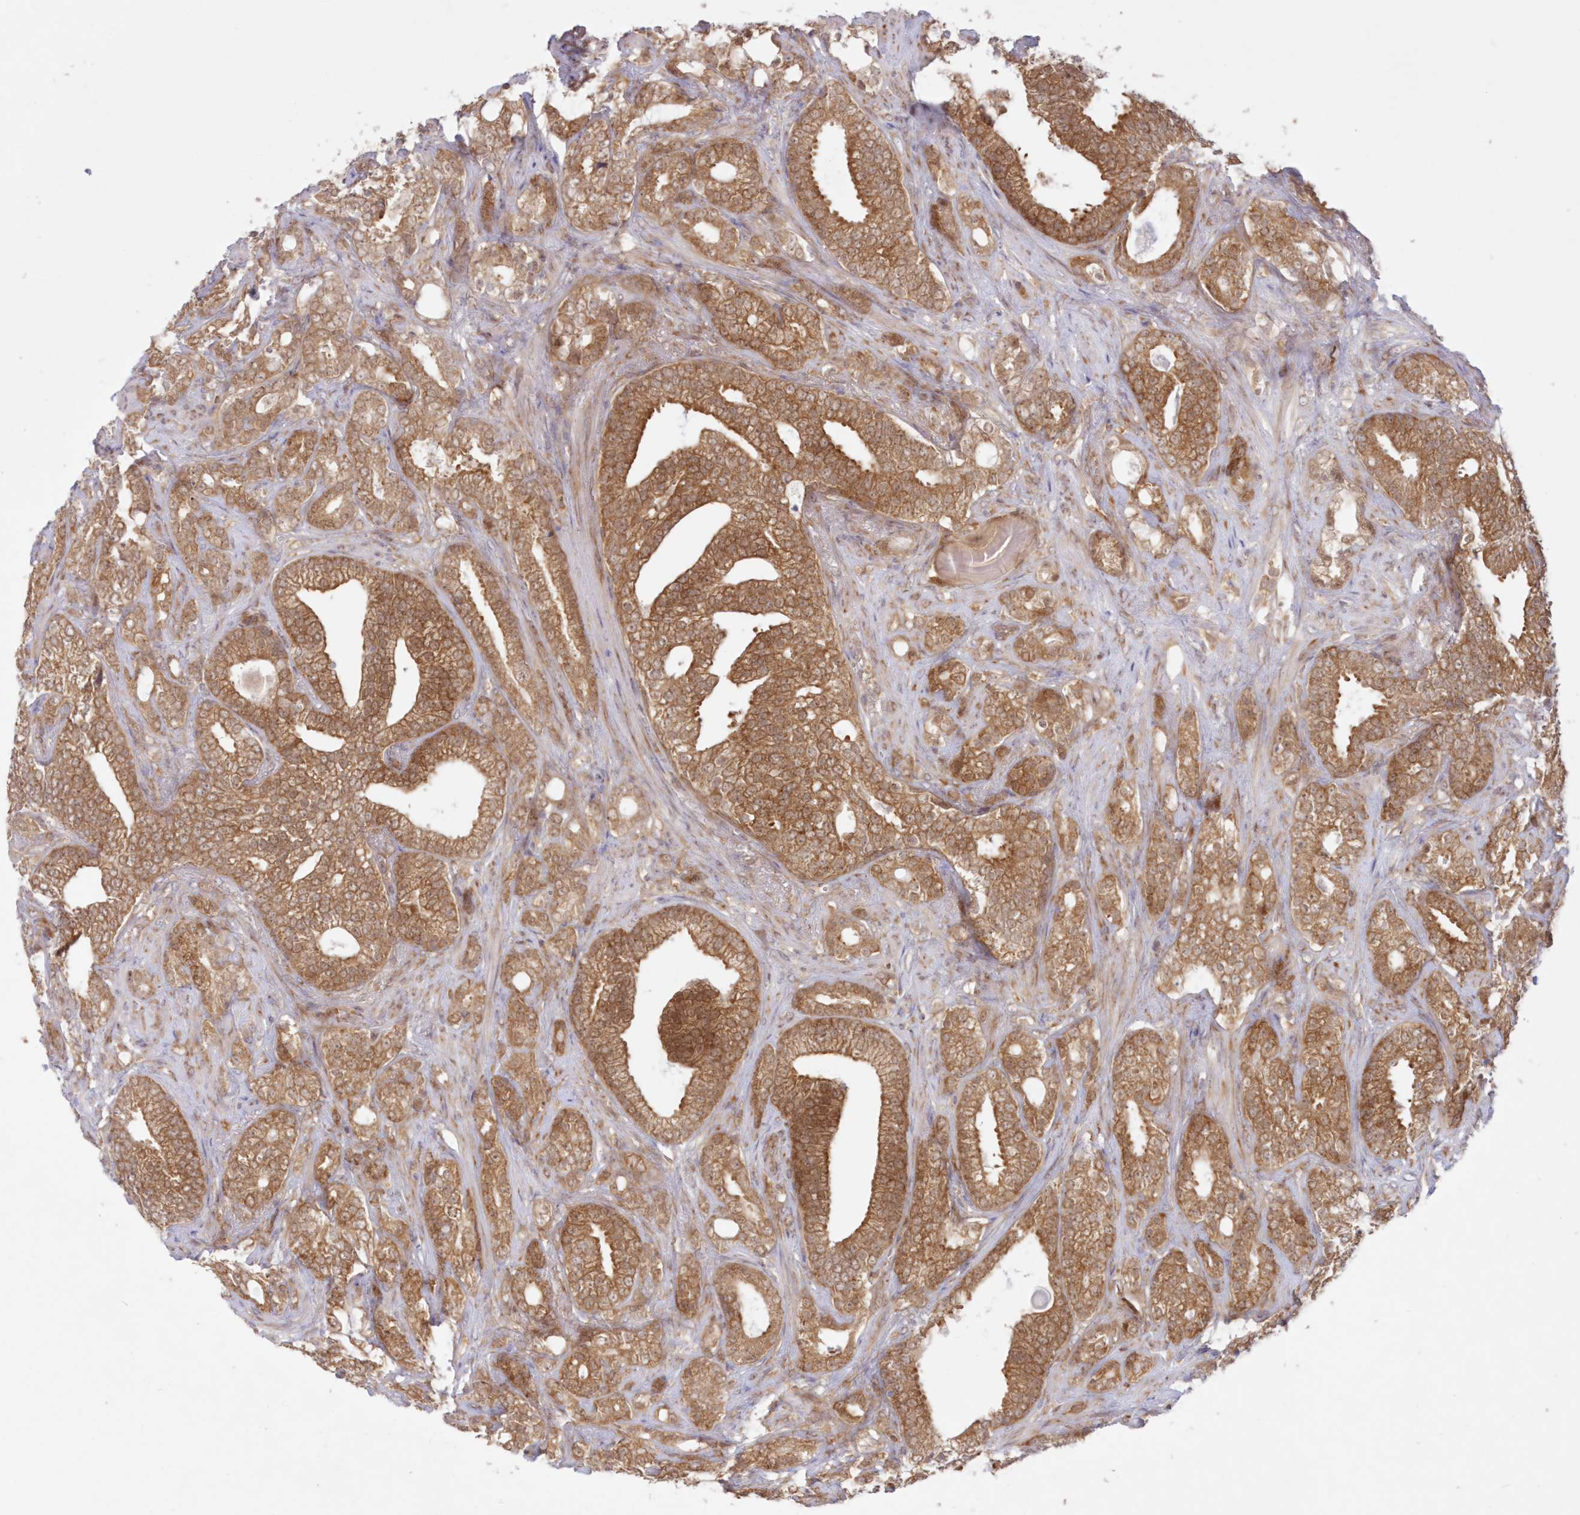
{"staining": {"intensity": "strong", "quantity": ">75%", "location": "cytoplasmic/membranous"}, "tissue": "prostate cancer", "cell_type": "Tumor cells", "image_type": "cancer", "snomed": [{"axis": "morphology", "description": "Adenocarcinoma, High grade"}, {"axis": "topography", "description": "Prostate and seminal vesicle, NOS"}], "caption": "Human prostate cancer stained for a protein (brown) reveals strong cytoplasmic/membranous positive expression in approximately >75% of tumor cells.", "gene": "RNPEP", "patient": {"sex": "male", "age": 67}}